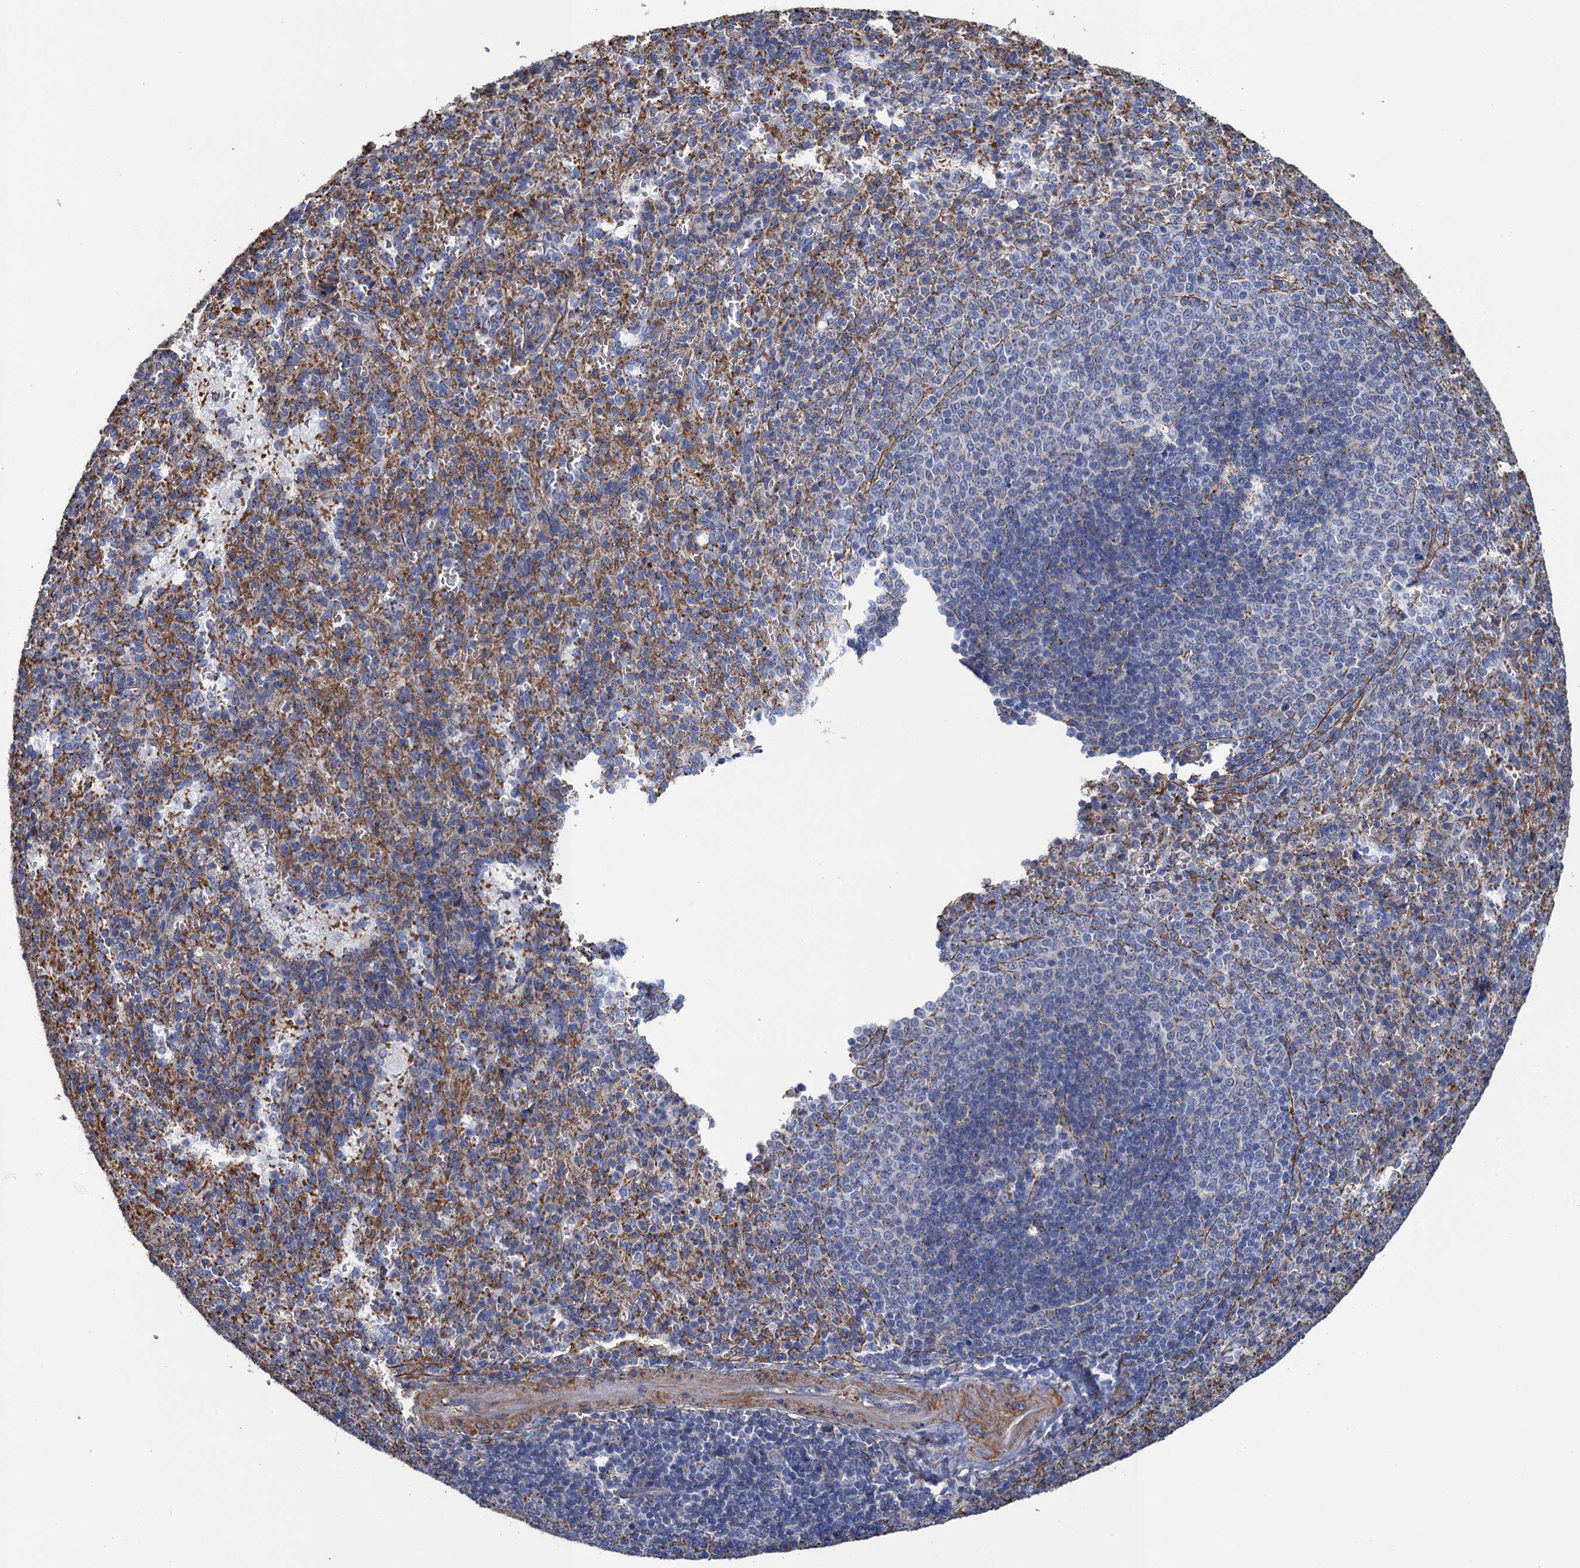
{"staining": {"intensity": "moderate", "quantity": "25%-75%", "location": "cytoplasmic/membranous"}, "tissue": "spleen", "cell_type": "Cells in red pulp", "image_type": "normal", "snomed": [{"axis": "morphology", "description": "Normal tissue, NOS"}, {"axis": "topography", "description": "Spleen"}], "caption": "A photomicrograph of spleen stained for a protein shows moderate cytoplasmic/membranous brown staining in cells in red pulp. (DAB (3,3'-diaminobenzidine) = brown stain, brightfield microscopy at high magnification).", "gene": "ENSG00000260643", "patient": {"sex": "female", "age": 21}}